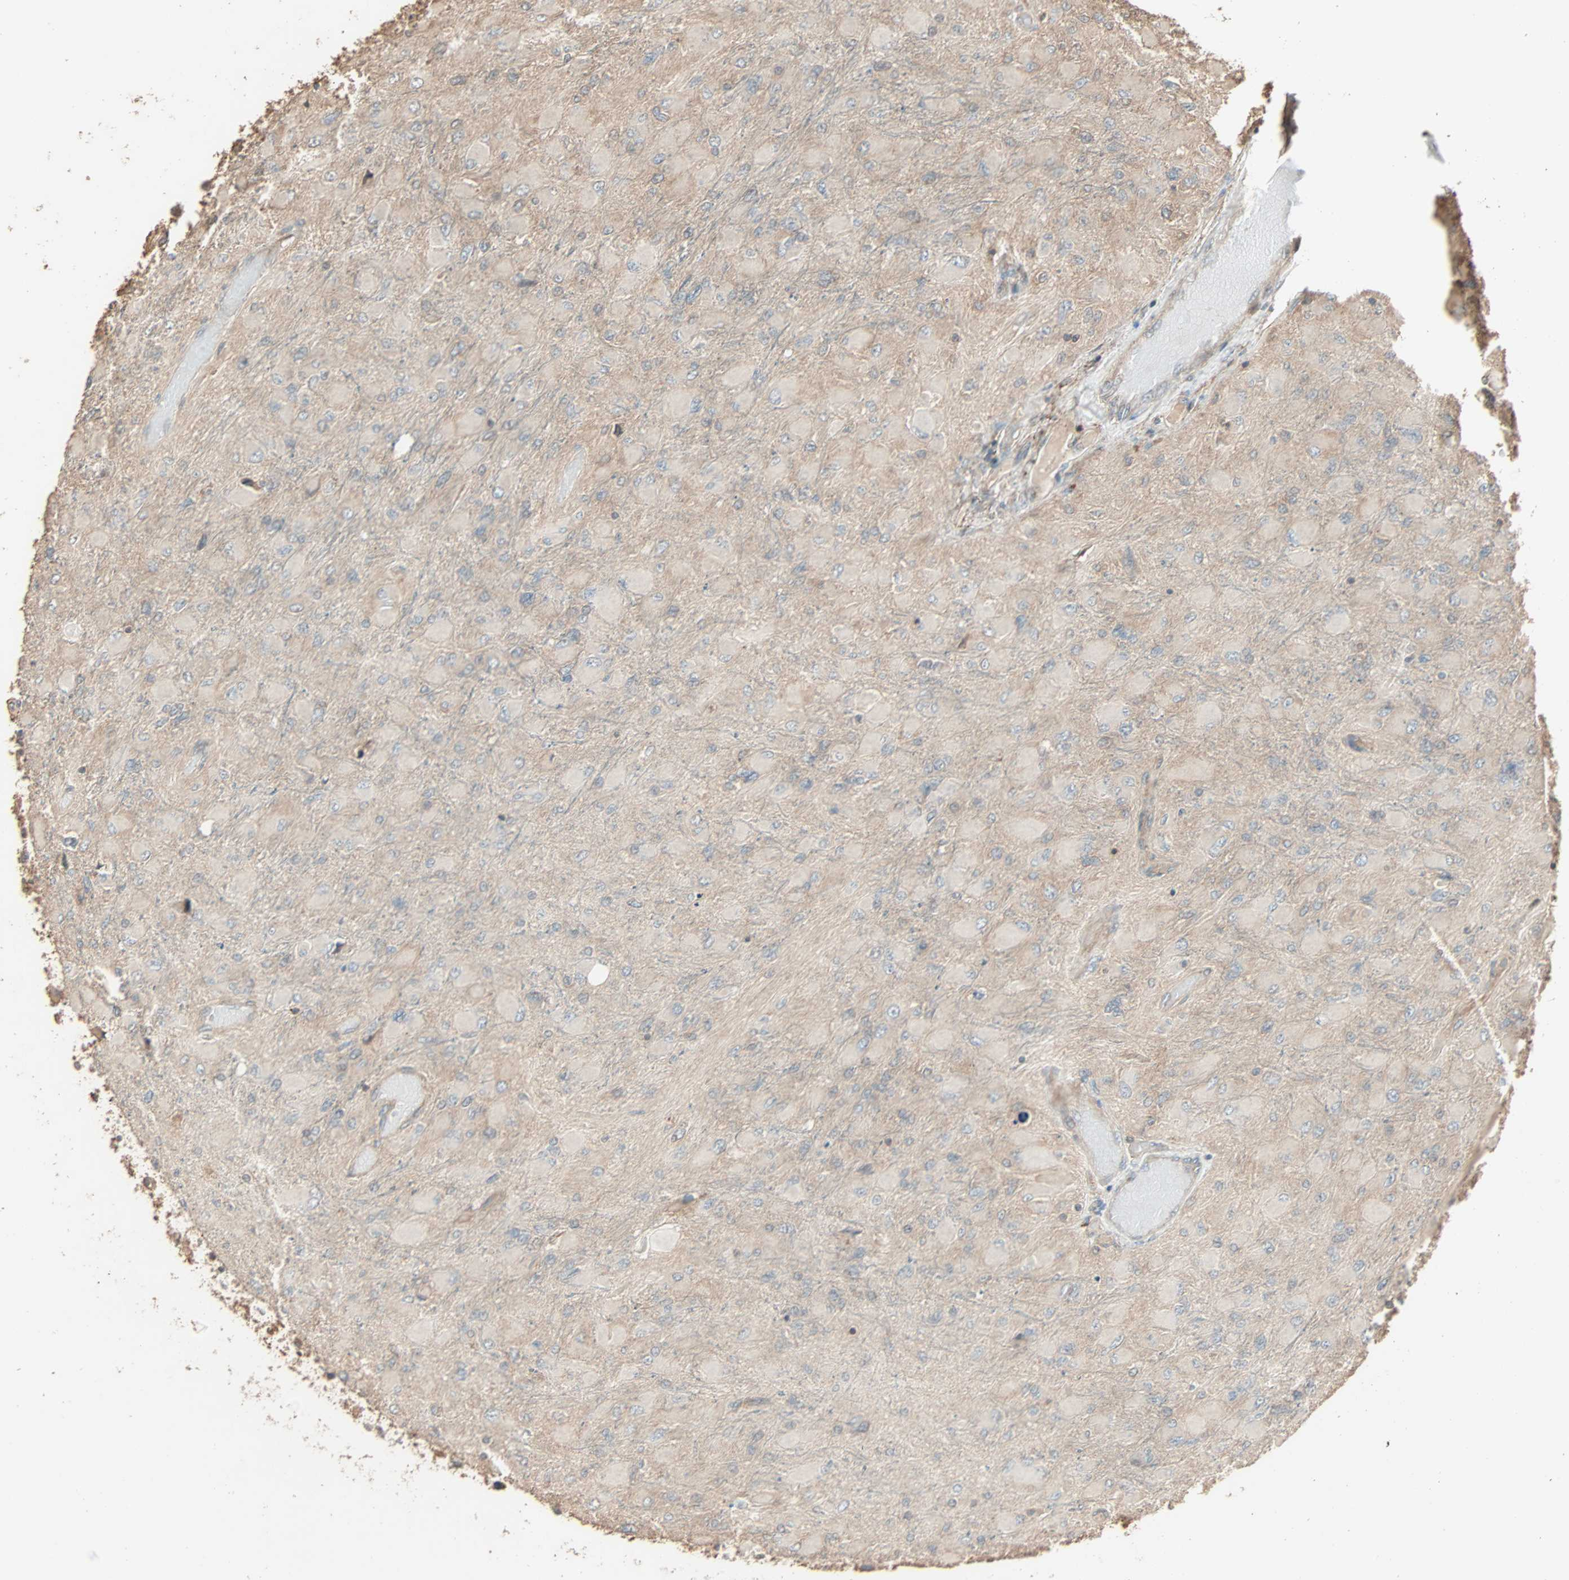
{"staining": {"intensity": "weak", "quantity": ">75%", "location": "cytoplasmic/membranous"}, "tissue": "glioma", "cell_type": "Tumor cells", "image_type": "cancer", "snomed": [{"axis": "morphology", "description": "Glioma, malignant, High grade"}, {"axis": "topography", "description": "Cerebral cortex"}], "caption": "An immunohistochemistry (IHC) histopathology image of tumor tissue is shown. Protein staining in brown shows weak cytoplasmic/membranous positivity in glioma within tumor cells. The staining is performed using DAB brown chromogen to label protein expression. The nuclei are counter-stained blue using hematoxylin.", "gene": "CALCRL", "patient": {"sex": "female", "age": 36}}